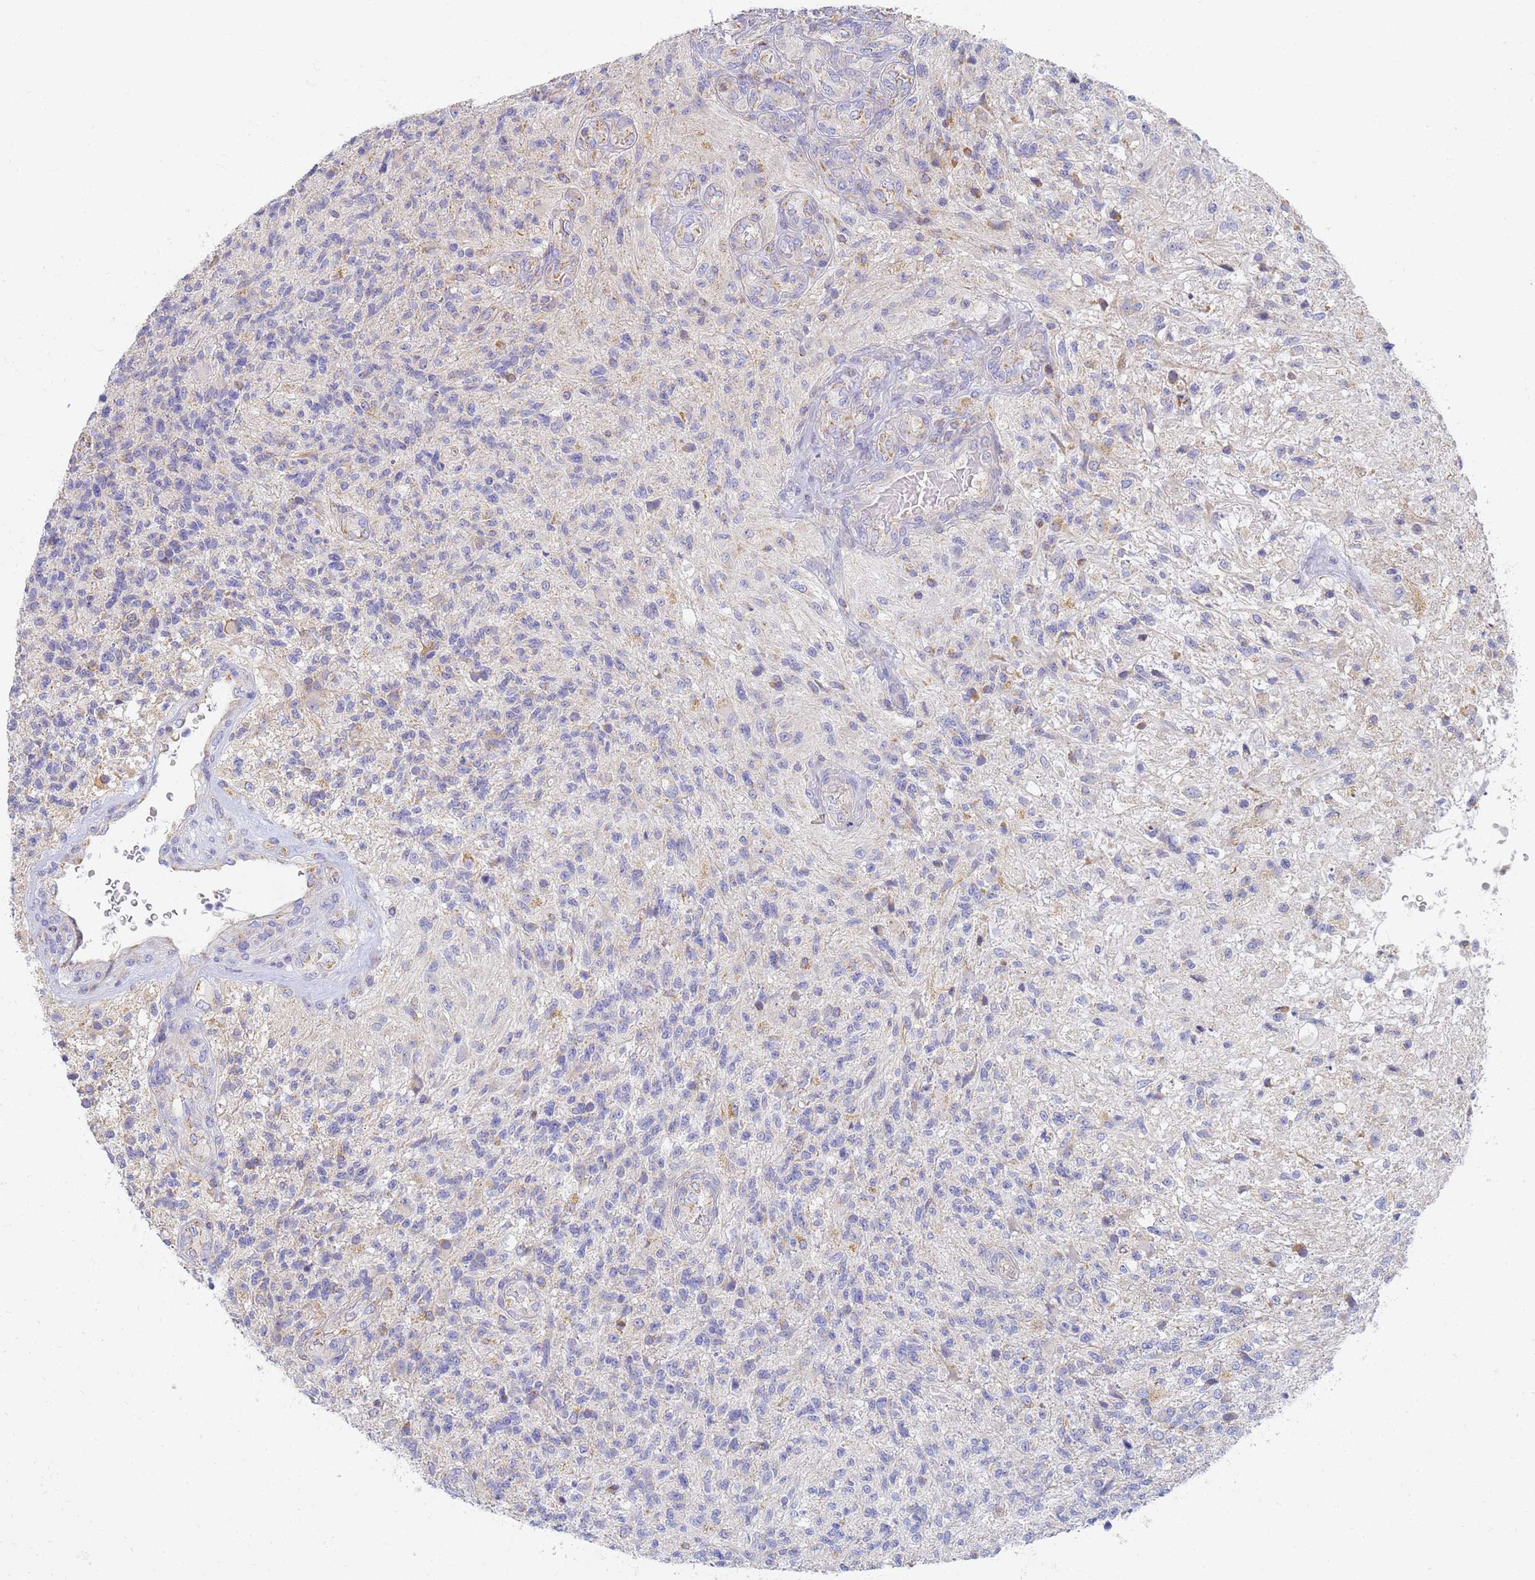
{"staining": {"intensity": "negative", "quantity": "none", "location": "none"}, "tissue": "glioma", "cell_type": "Tumor cells", "image_type": "cancer", "snomed": [{"axis": "morphology", "description": "Glioma, malignant, High grade"}, {"axis": "topography", "description": "Brain"}], "caption": "Malignant glioma (high-grade) was stained to show a protein in brown. There is no significant expression in tumor cells. (Brightfield microscopy of DAB (3,3'-diaminobenzidine) IHC at high magnification).", "gene": "UTP23", "patient": {"sex": "male", "age": 56}}